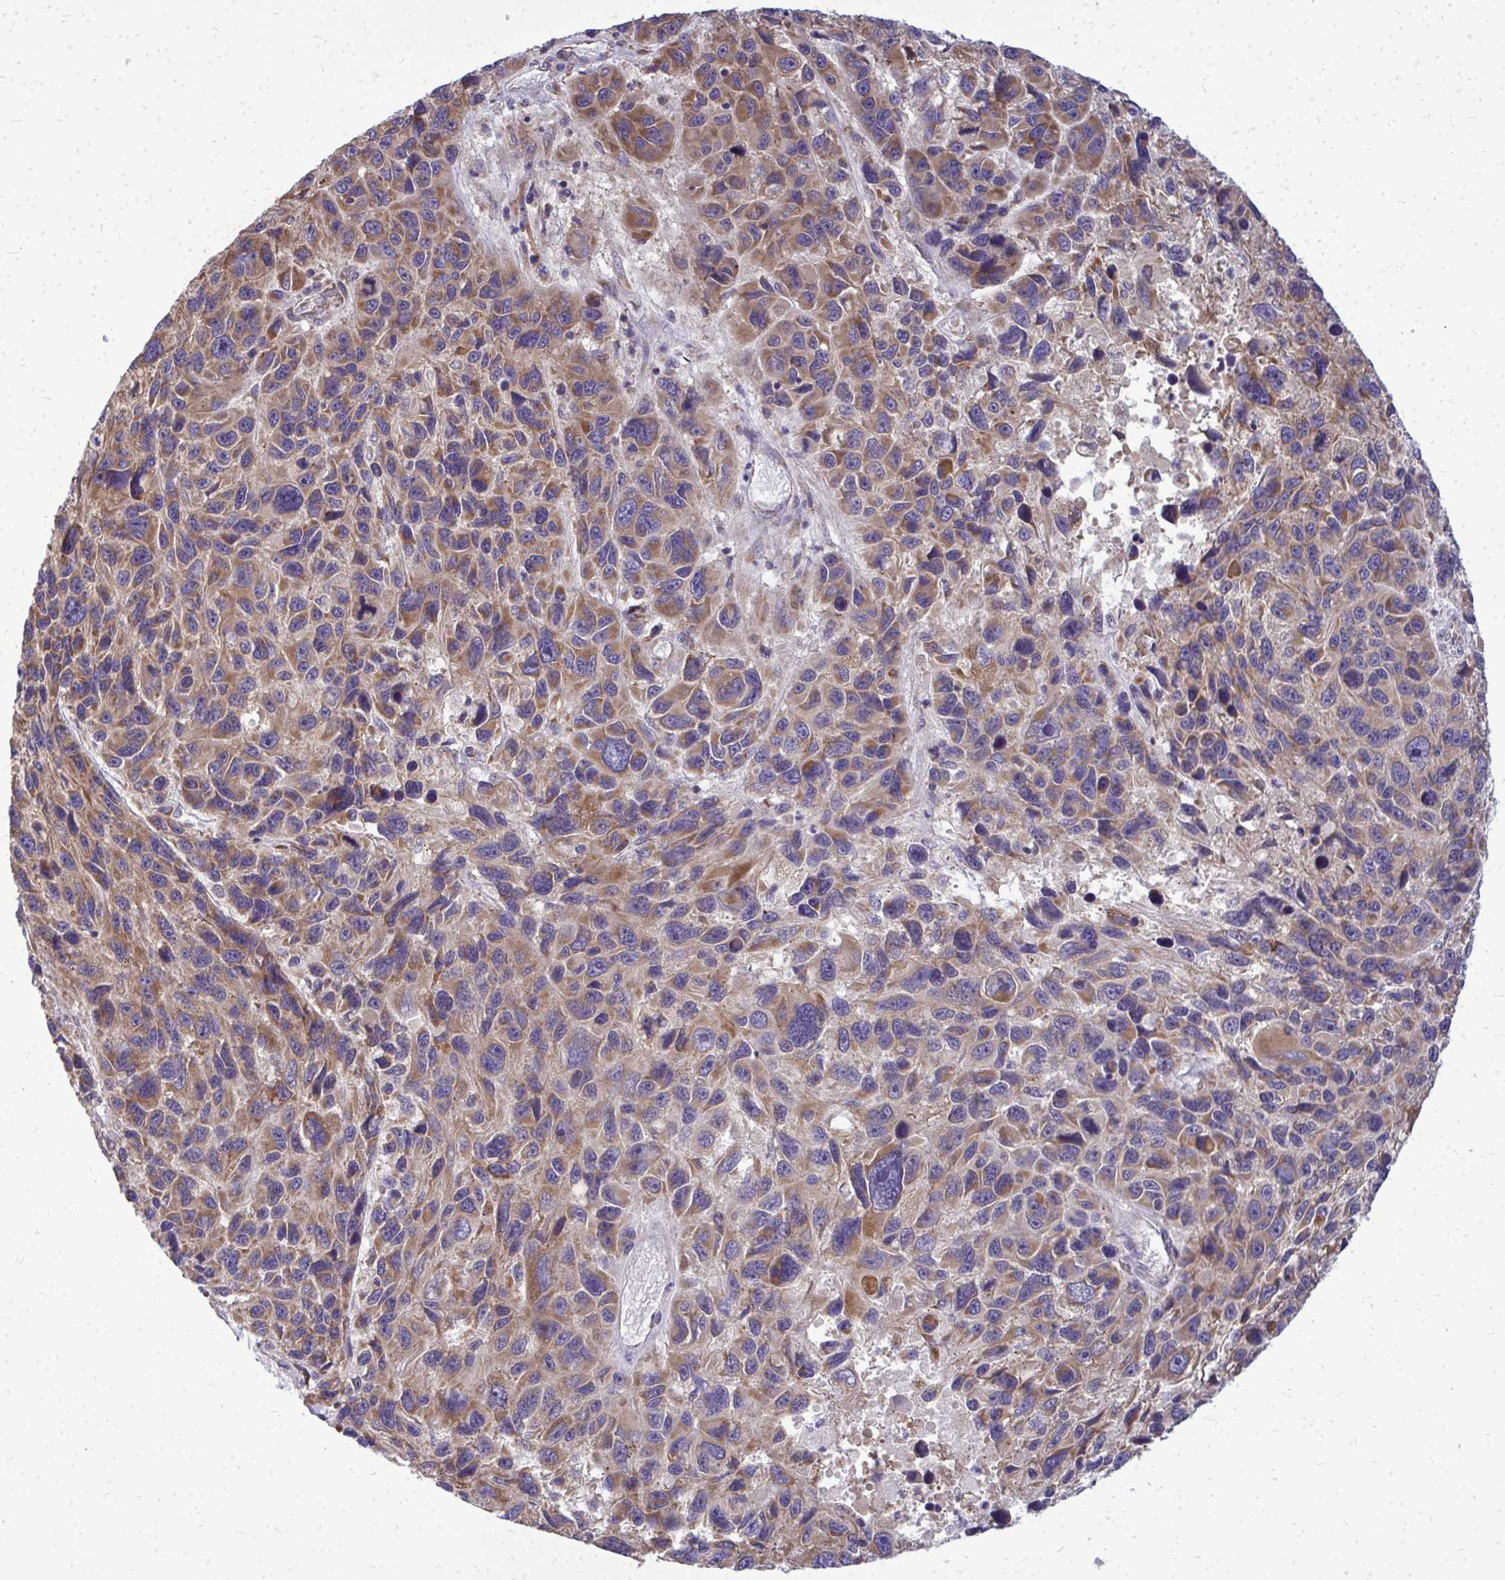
{"staining": {"intensity": "moderate", "quantity": ">75%", "location": "cytoplasmic/membranous"}, "tissue": "melanoma", "cell_type": "Tumor cells", "image_type": "cancer", "snomed": [{"axis": "morphology", "description": "Malignant melanoma, NOS"}, {"axis": "topography", "description": "Skin"}], "caption": "Melanoma stained with immunohistochemistry (IHC) displays moderate cytoplasmic/membranous expression in approximately >75% of tumor cells. (brown staining indicates protein expression, while blue staining denotes nuclei).", "gene": "RPLP2", "patient": {"sex": "male", "age": 53}}